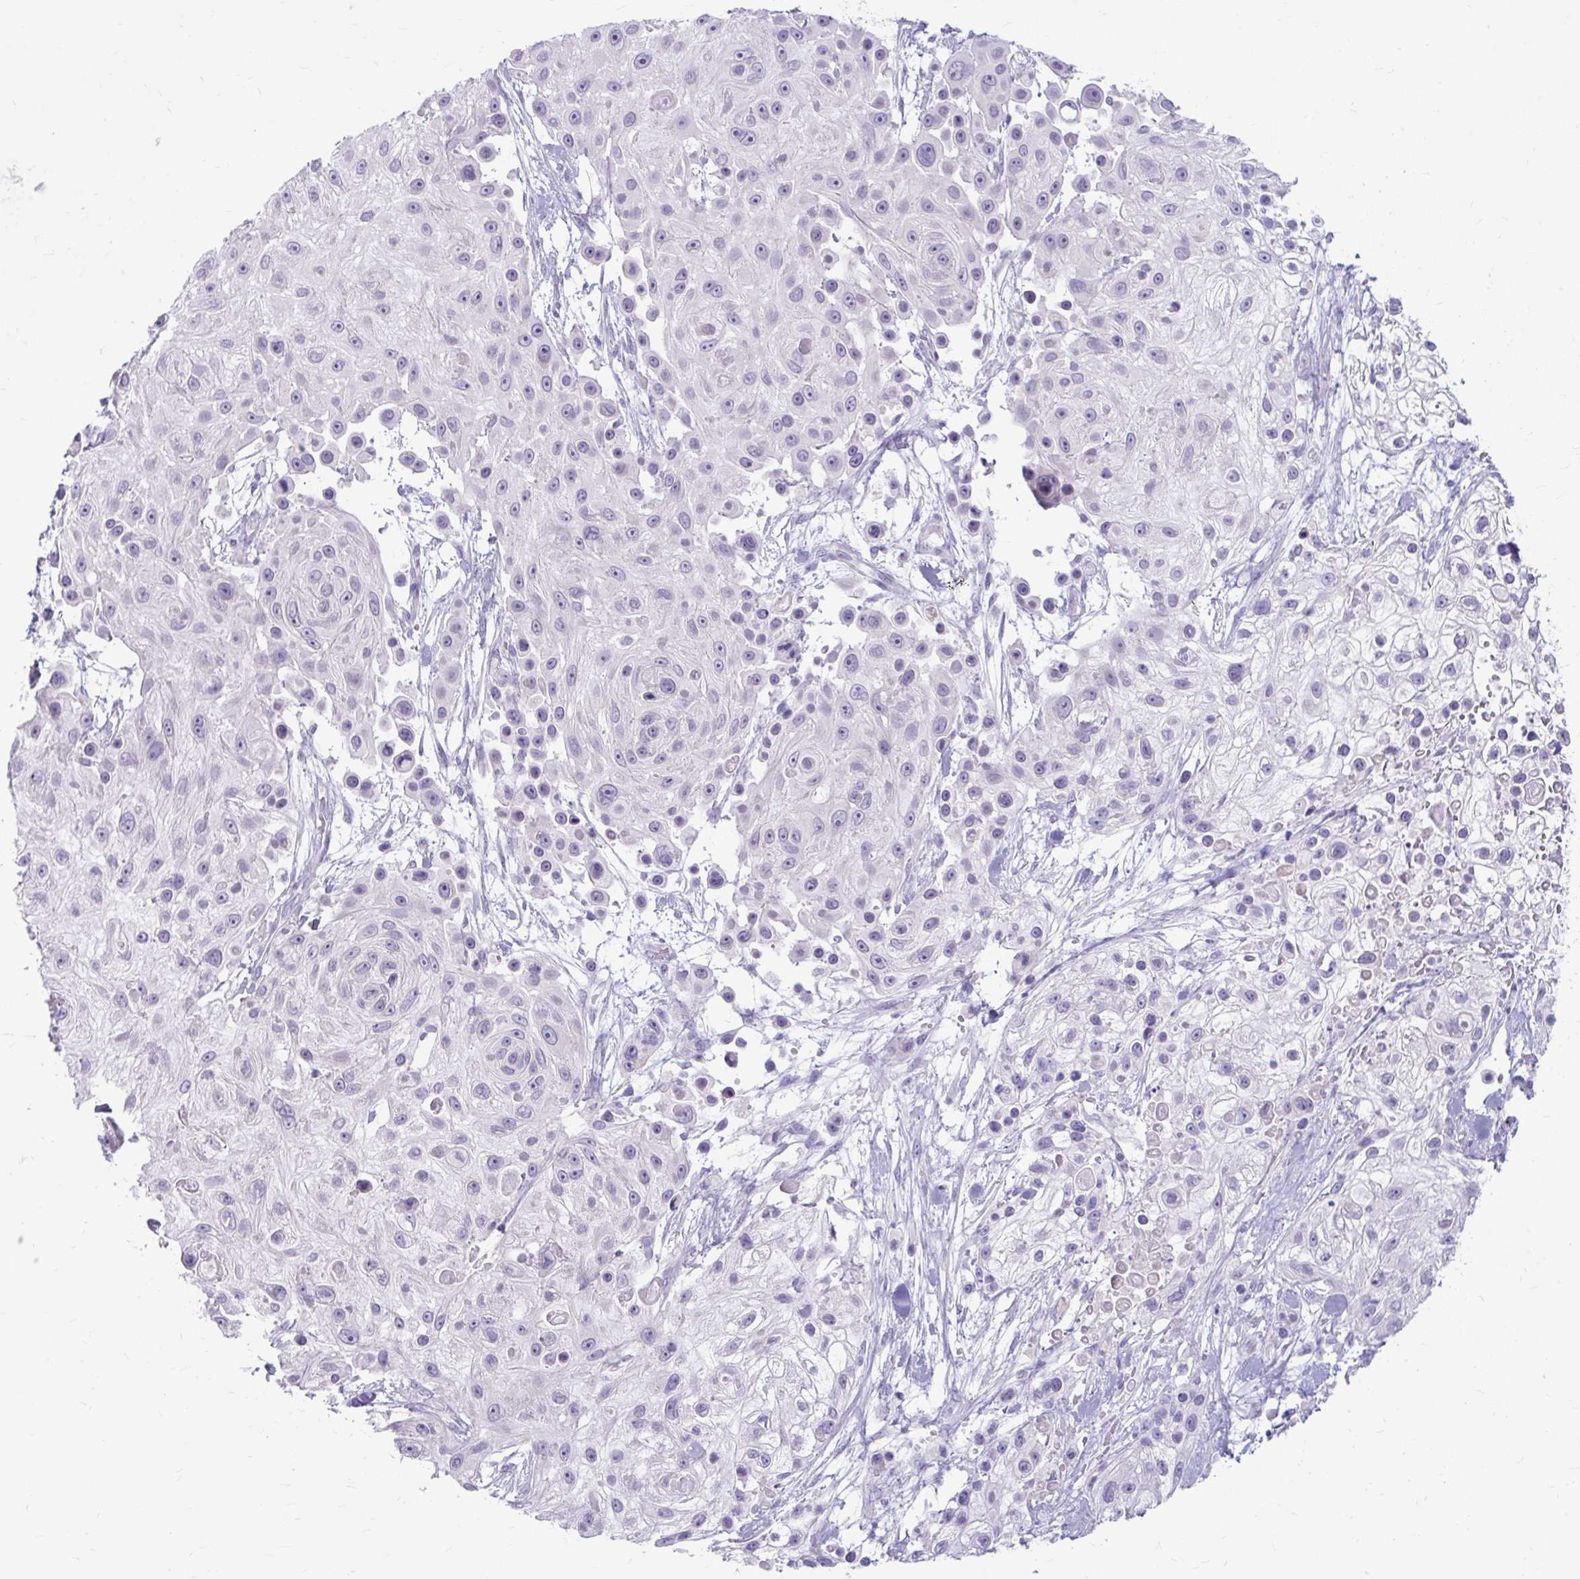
{"staining": {"intensity": "negative", "quantity": "none", "location": "none"}, "tissue": "skin cancer", "cell_type": "Tumor cells", "image_type": "cancer", "snomed": [{"axis": "morphology", "description": "Squamous cell carcinoma, NOS"}, {"axis": "topography", "description": "Skin"}], "caption": "Tumor cells show no significant protein expression in skin cancer (squamous cell carcinoma).", "gene": "CHIA", "patient": {"sex": "male", "age": 67}}